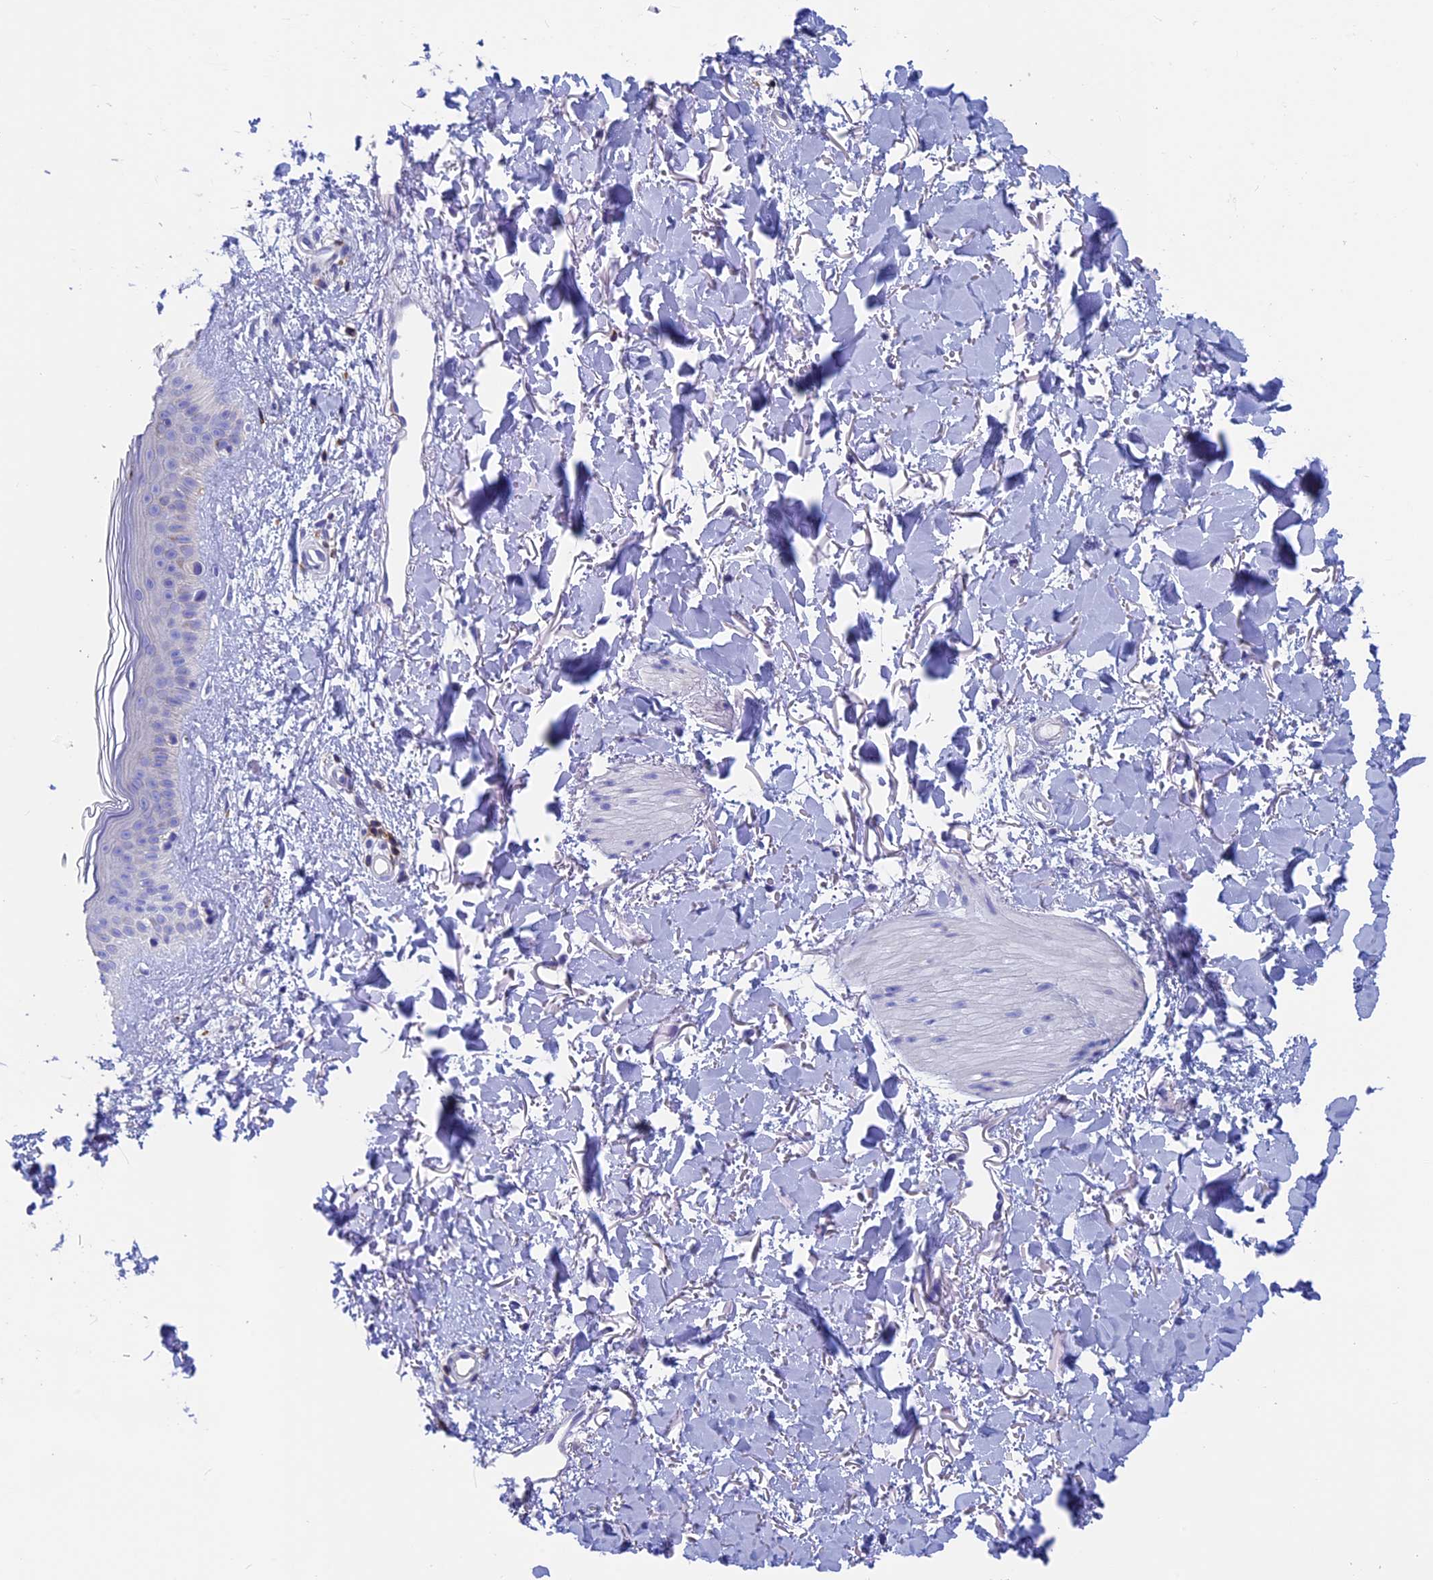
{"staining": {"intensity": "negative", "quantity": "none", "location": "none"}, "tissue": "skin", "cell_type": "Fibroblasts", "image_type": "normal", "snomed": [{"axis": "morphology", "description": "Normal tissue, NOS"}, {"axis": "topography", "description": "Skin"}], "caption": "Human skin stained for a protein using immunohistochemistry demonstrates no positivity in fibroblasts.", "gene": "SEPTIN1", "patient": {"sex": "female", "age": 58}}